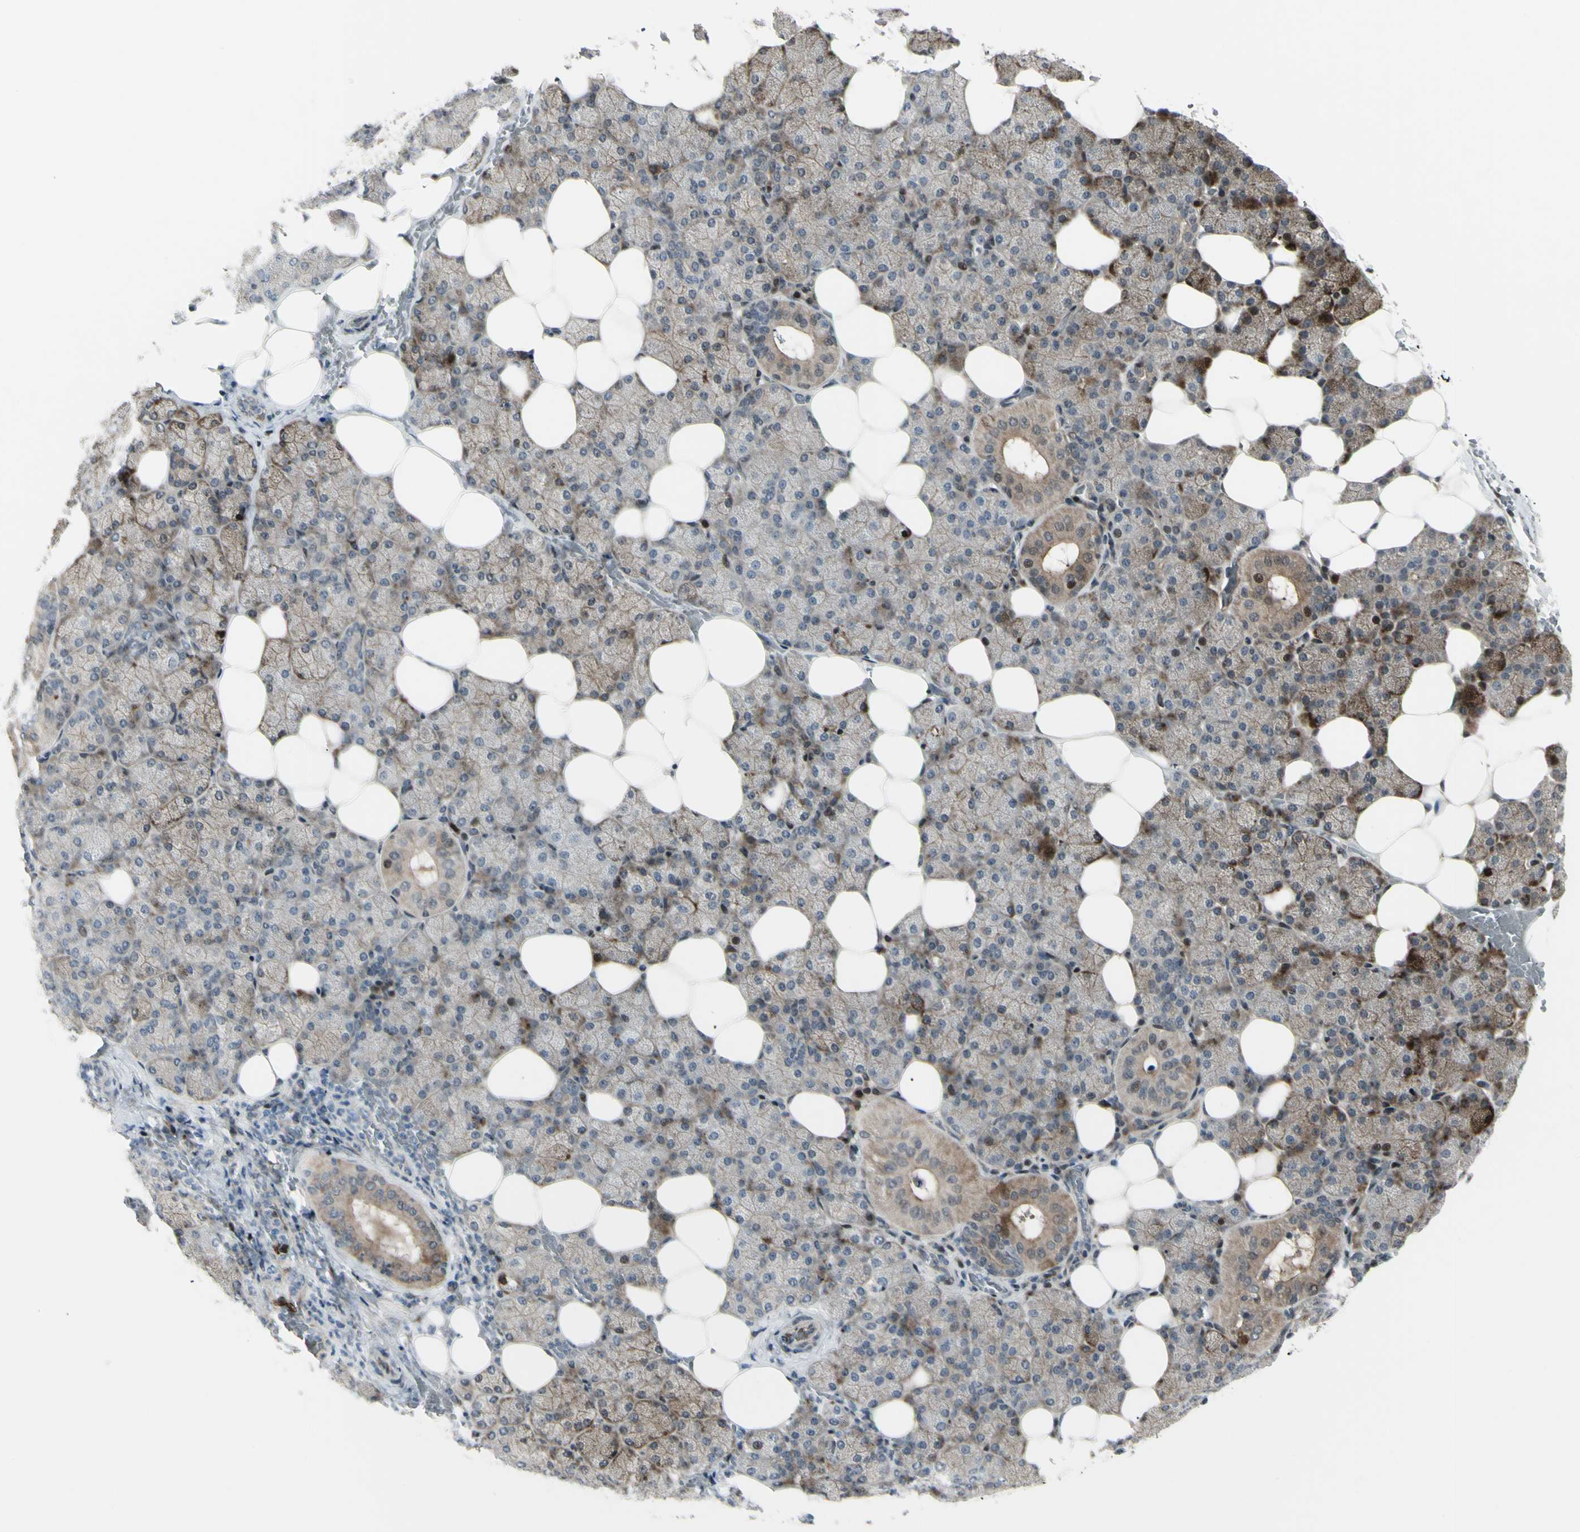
{"staining": {"intensity": "moderate", "quantity": "25%-75%", "location": "cytoplasmic/membranous"}, "tissue": "salivary gland", "cell_type": "Glandular cells", "image_type": "normal", "snomed": [{"axis": "morphology", "description": "Normal tissue, NOS"}, {"axis": "topography", "description": "Lymph node"}, {"axis": "topography", "description": "Salivary gland"}], "caption": "The photomicrograph displays a brown stain indicating the presence of a protein in the cytoplasmic/membranous of glandular cells in salivary gland. The staining is performed using DAB brown chromogen to label protein expression. The nuclei are counter-stained blue using hematoxylin.", "gene": "ETNK1", "patient": {"sex": "male", "age": 8}}